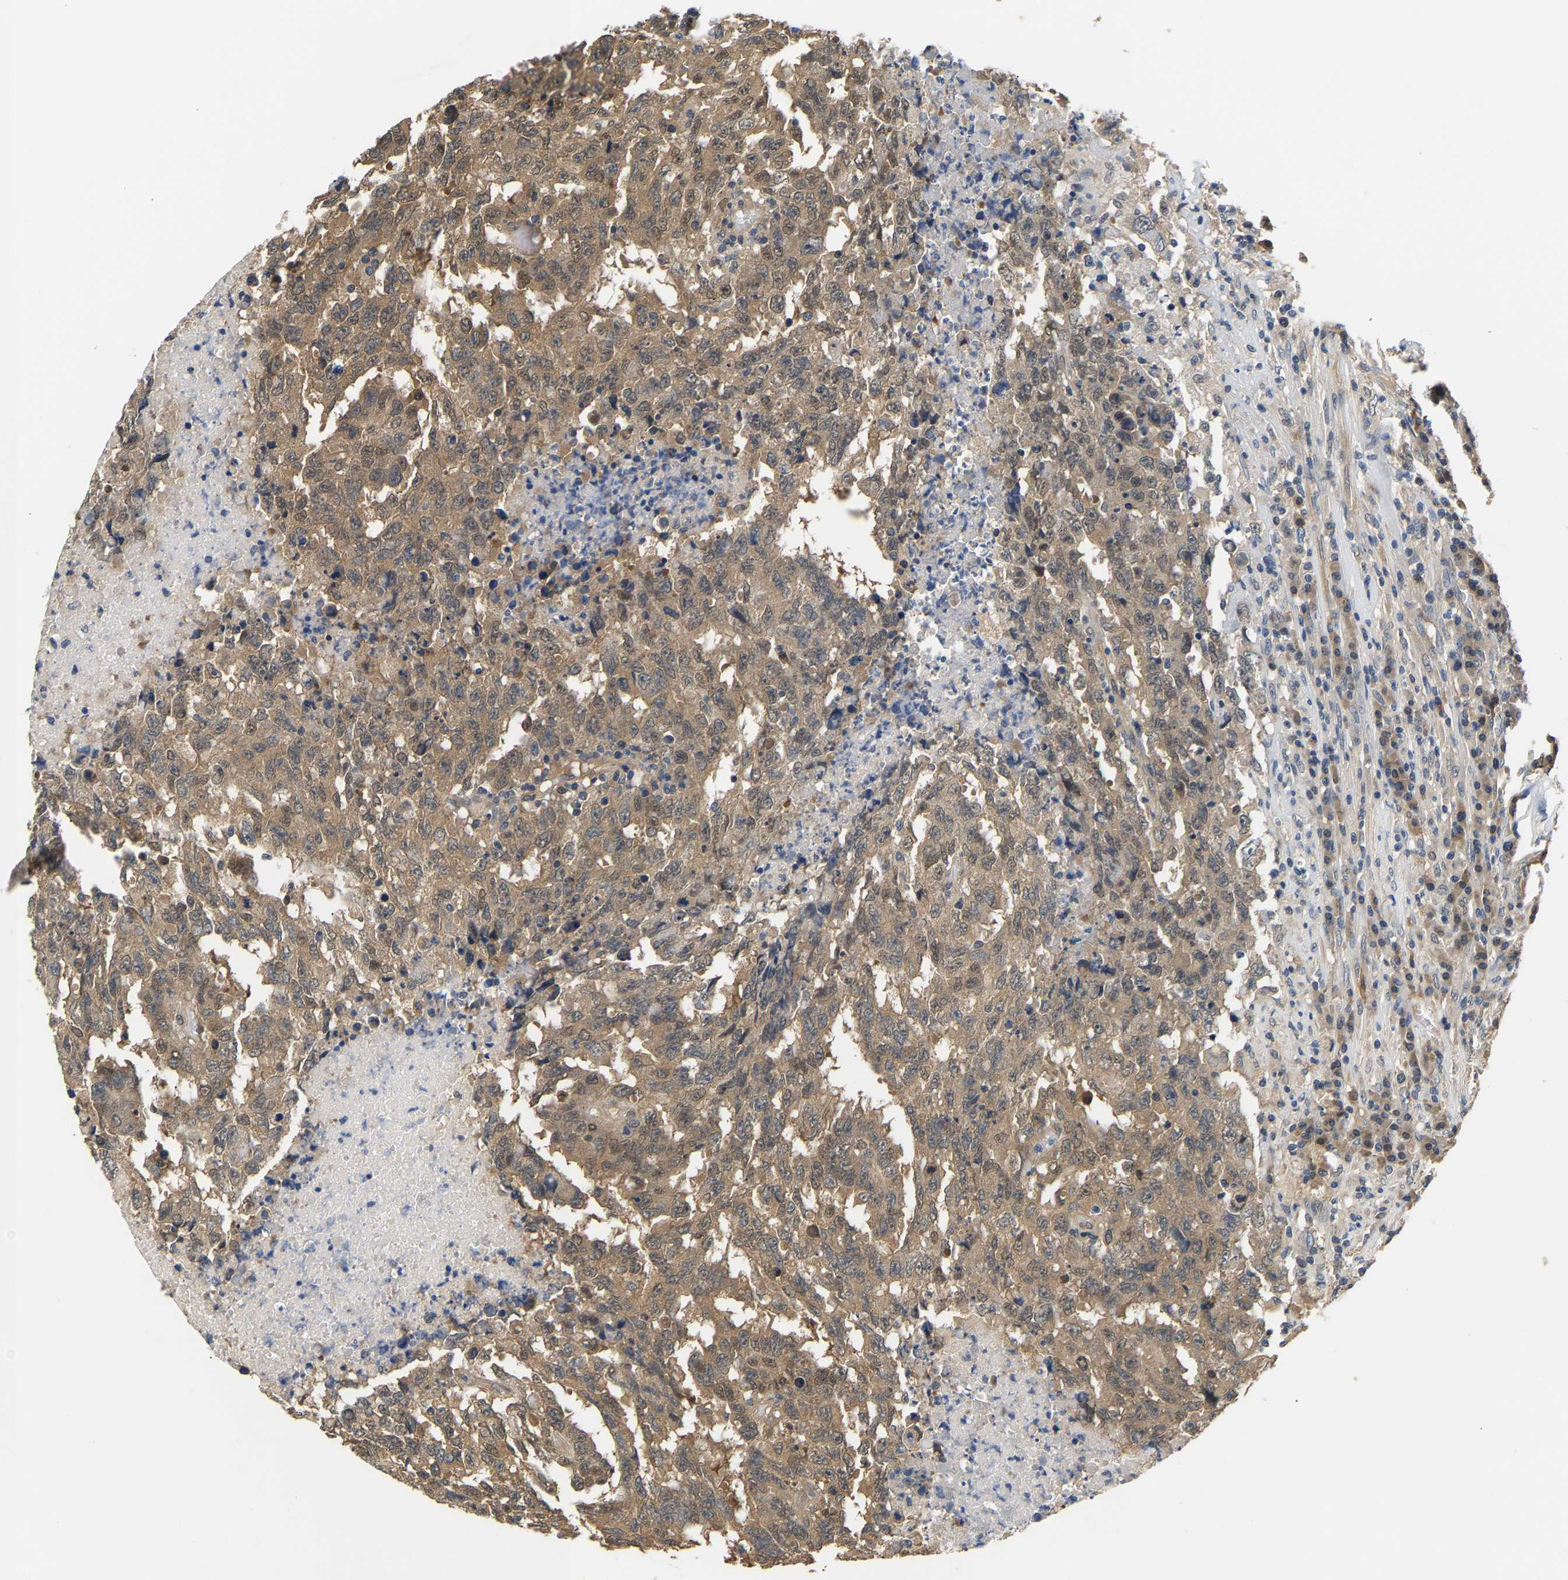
{"staining": {"intensity": "moderate", "quantity": ">75%", "location": "cytoplasmic/membranous"}, "tissue": "testis cancer", "cell_type": "Tumor cells", "image_type": "cancer", "snomed": [{"axis": "morphology", "description": "Necrosis, NOS"}, {"axis": "morphology", "description": "Carcinoma, Embryonal, NOS"}, {"axis": "topography", "description": "Testis"}], "caption": "A micrograph of testis embryonal carcinoma stained for a protein demonstrates moderate cytoplasmic/membranous brown staining in tumor cells. The staining was performed using DAB (3,3'-diaminobenzidine) to visualize the protein expression in brown, while the nuclei were stained in blue with hematoxylin (Magnification: 20x).", "gene": "ARHGEF12", "patient": {"sex": "male", "age": 19}}